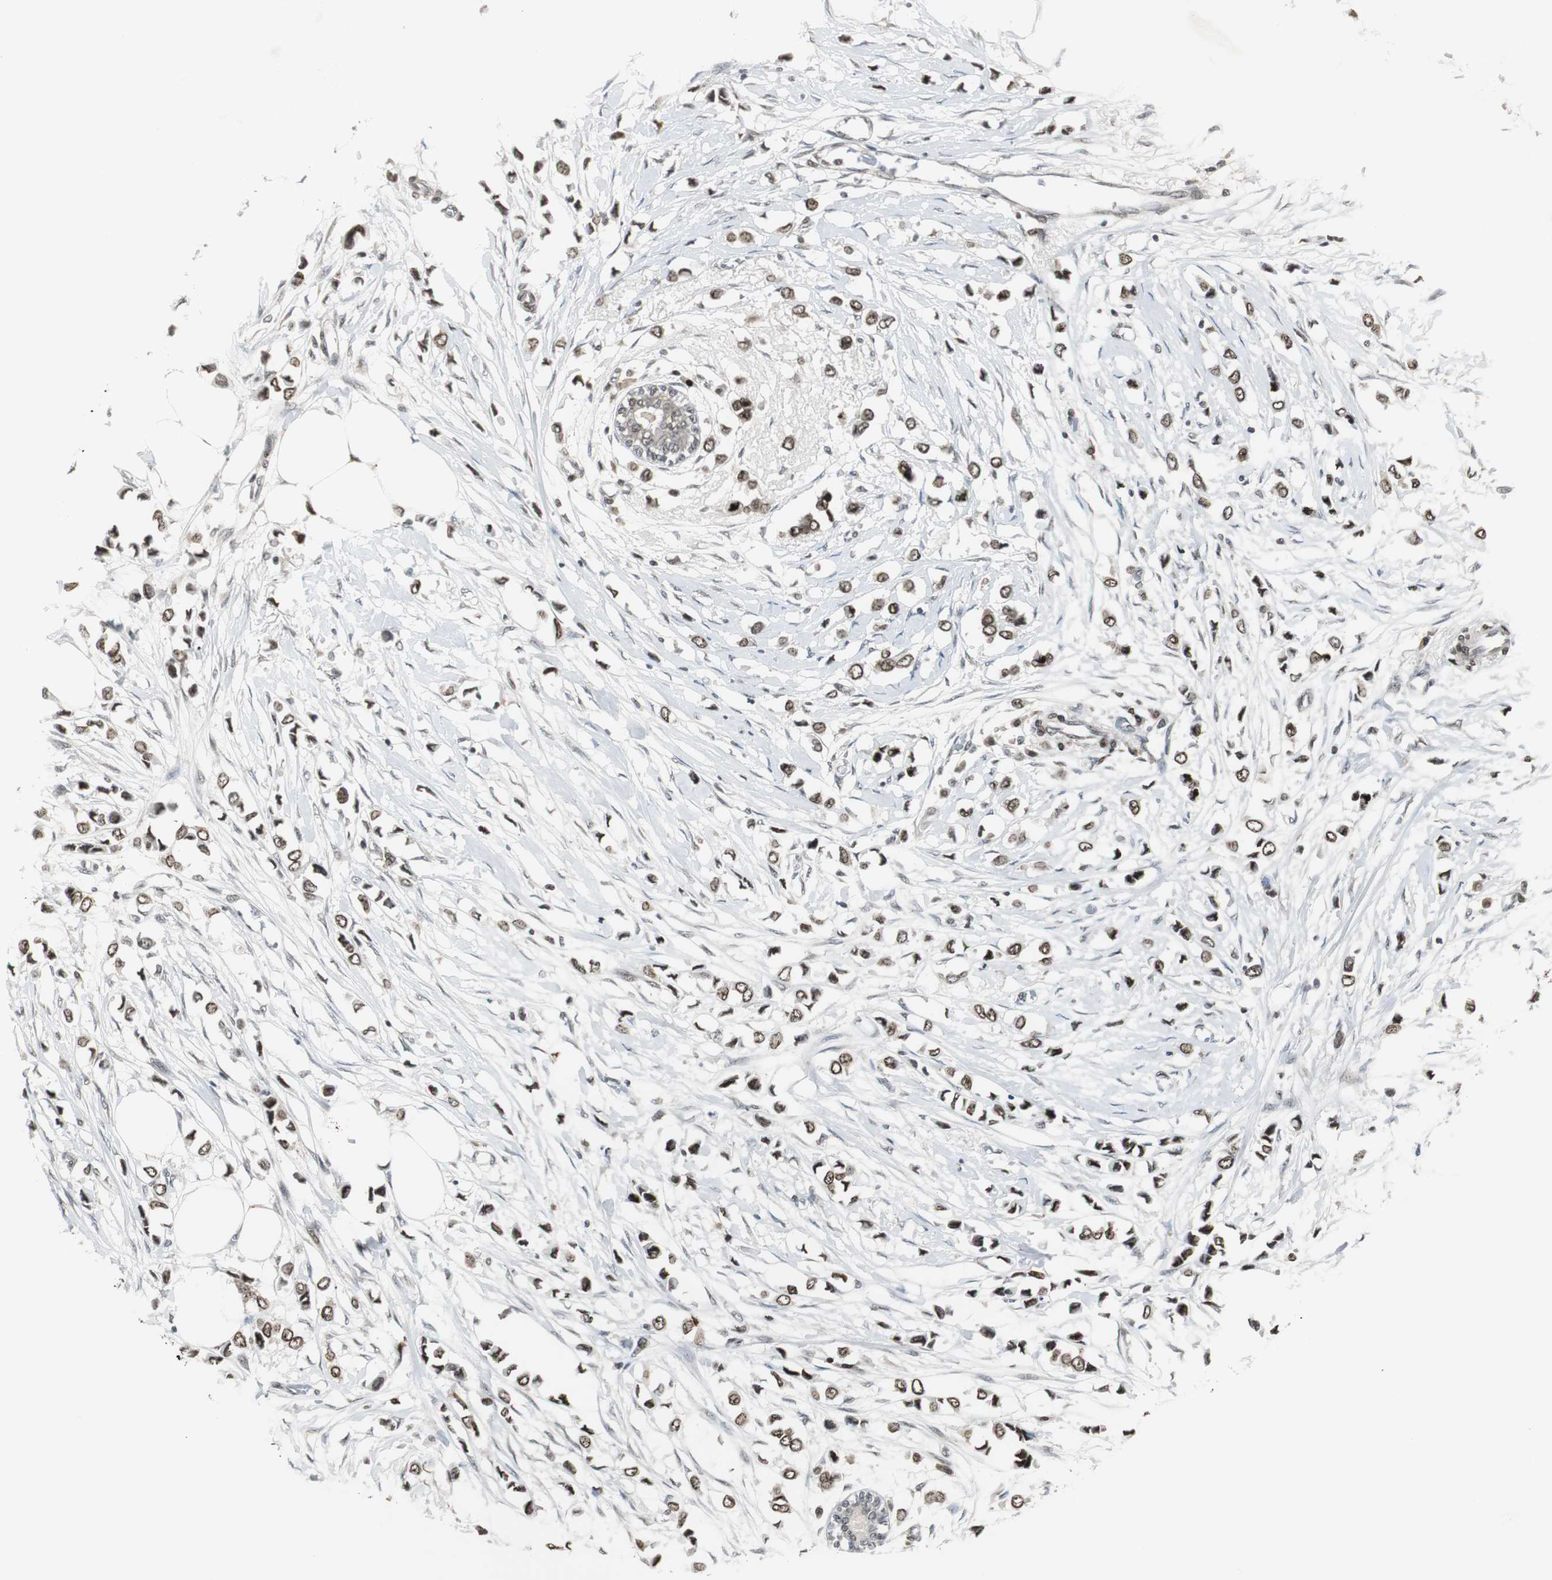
{"staining": {"intensity": "strong", "quantity": ">75%", "location": "nuclear"}, "tissue": "breast cancer", "cell_type": "Tumor cells", "image_type": "cancer", "snomed": [{"axis": "morphology", "description": "Lobular carcinoma"}, {"axis": "topography", "description": "Breast"}], "caption": "High-magnification brightfield microscopy of breast cancer stained with DAB (3,3'-diaminobenzidine) (brown) and counterstained with hematoxylin (blue). tumor cells exhibit strong nuclear expression is present in approximately>75% of cells.", "gene": "MPG", "patient": {"sex": "female", "age": 51}}